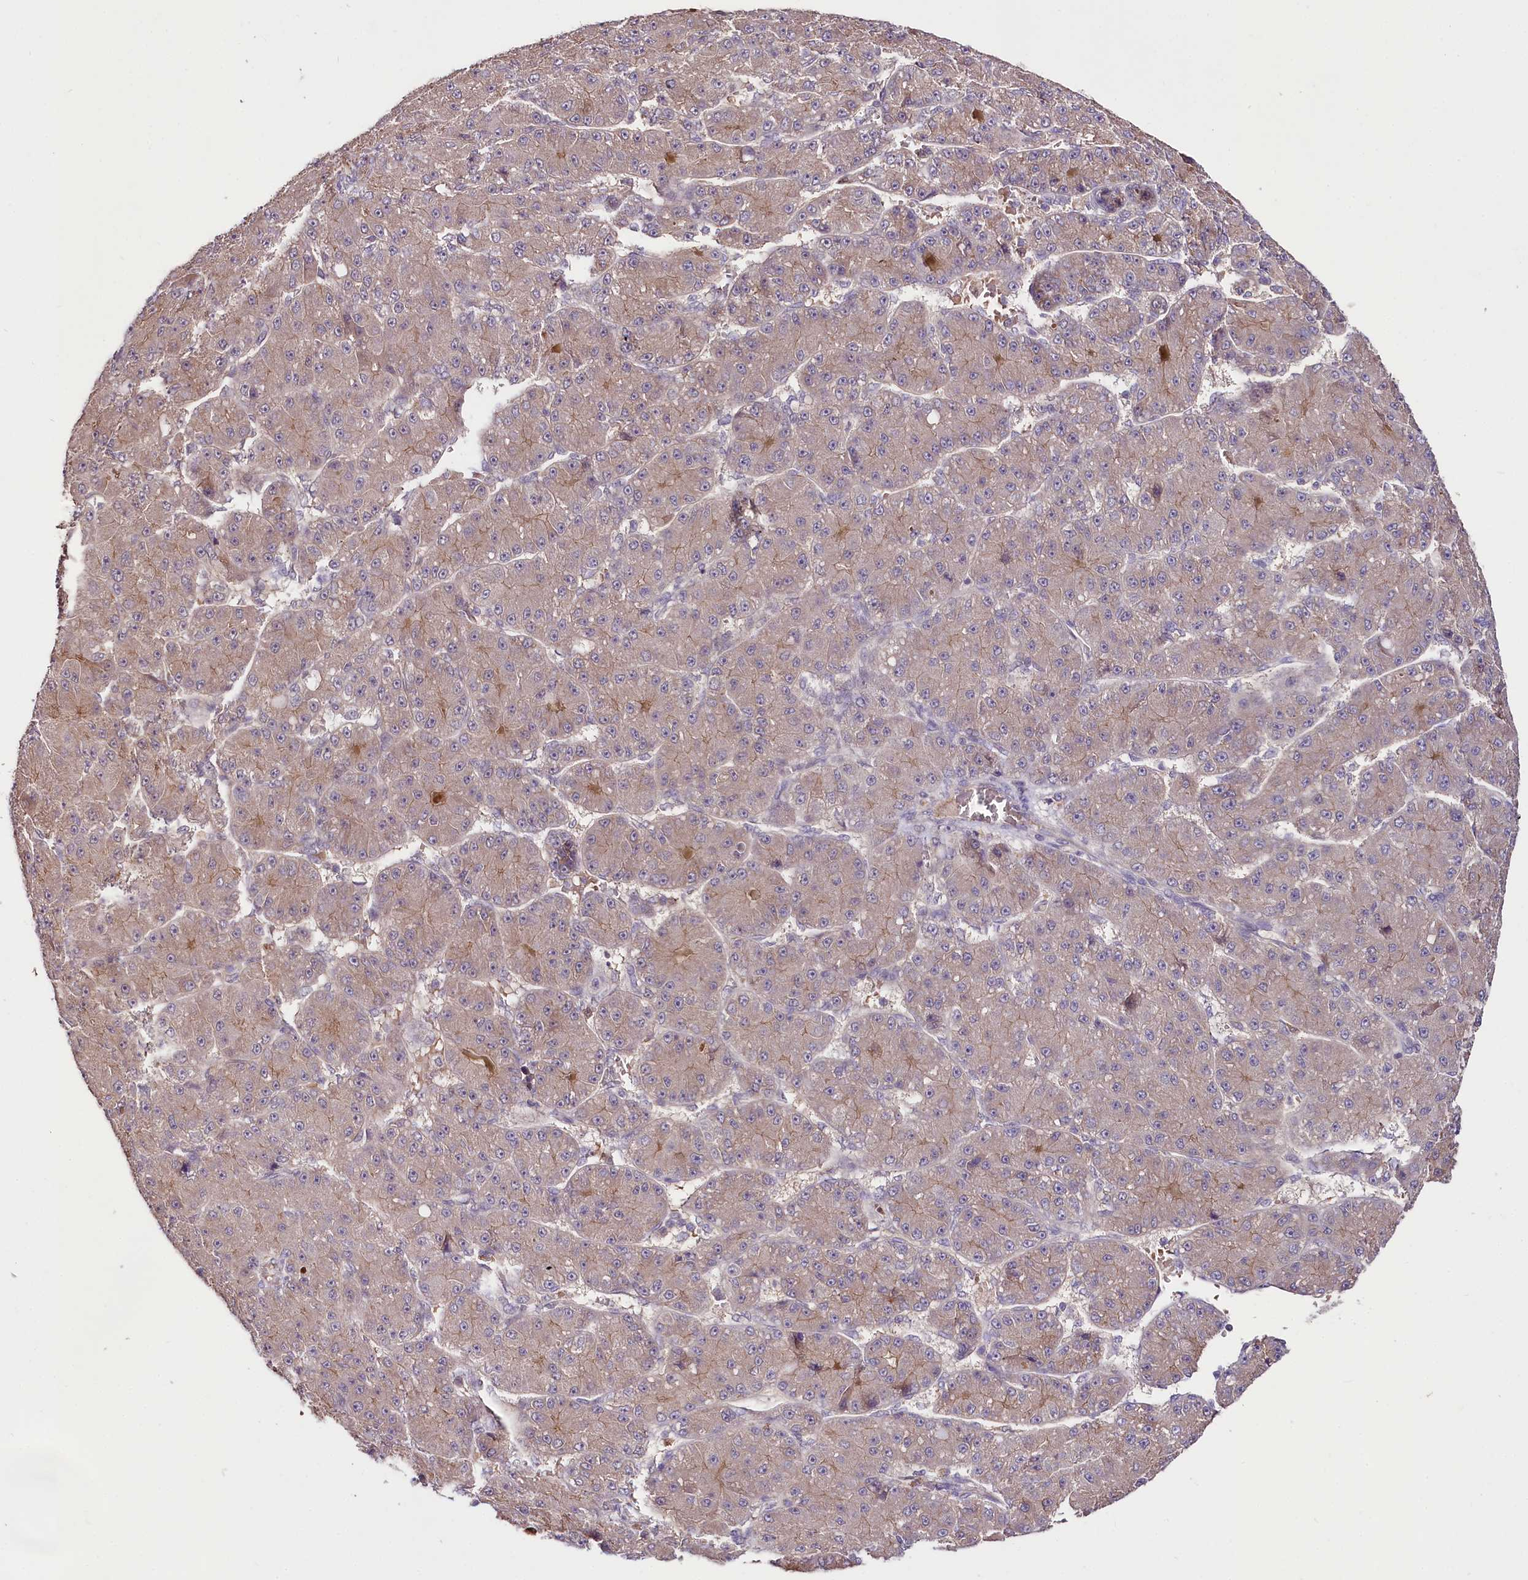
{"staining": {"intensity": "weak", "quantity": "25%-75%", "location": "cytoplasmic/membranous"}, "tissue": "liver cancer", "cell_type": "Tumor cells", "image_type": "cancer", "snomed": [{"axis": "morphology", "description": "Carcinoma, Hepatocellular, NOS"}, {"axis": "topography", "description": "Liver"}], "caption": "An image showing weak cytoplasmic/membranous positivity in about 25%-75% of tumor cells in liver cancer (hepatocellular carcinoma), as visualized by brown immunohistochemical staining.", "gene": "TAFAZZIN", "patient": {"sex": "male", "age": 67}}